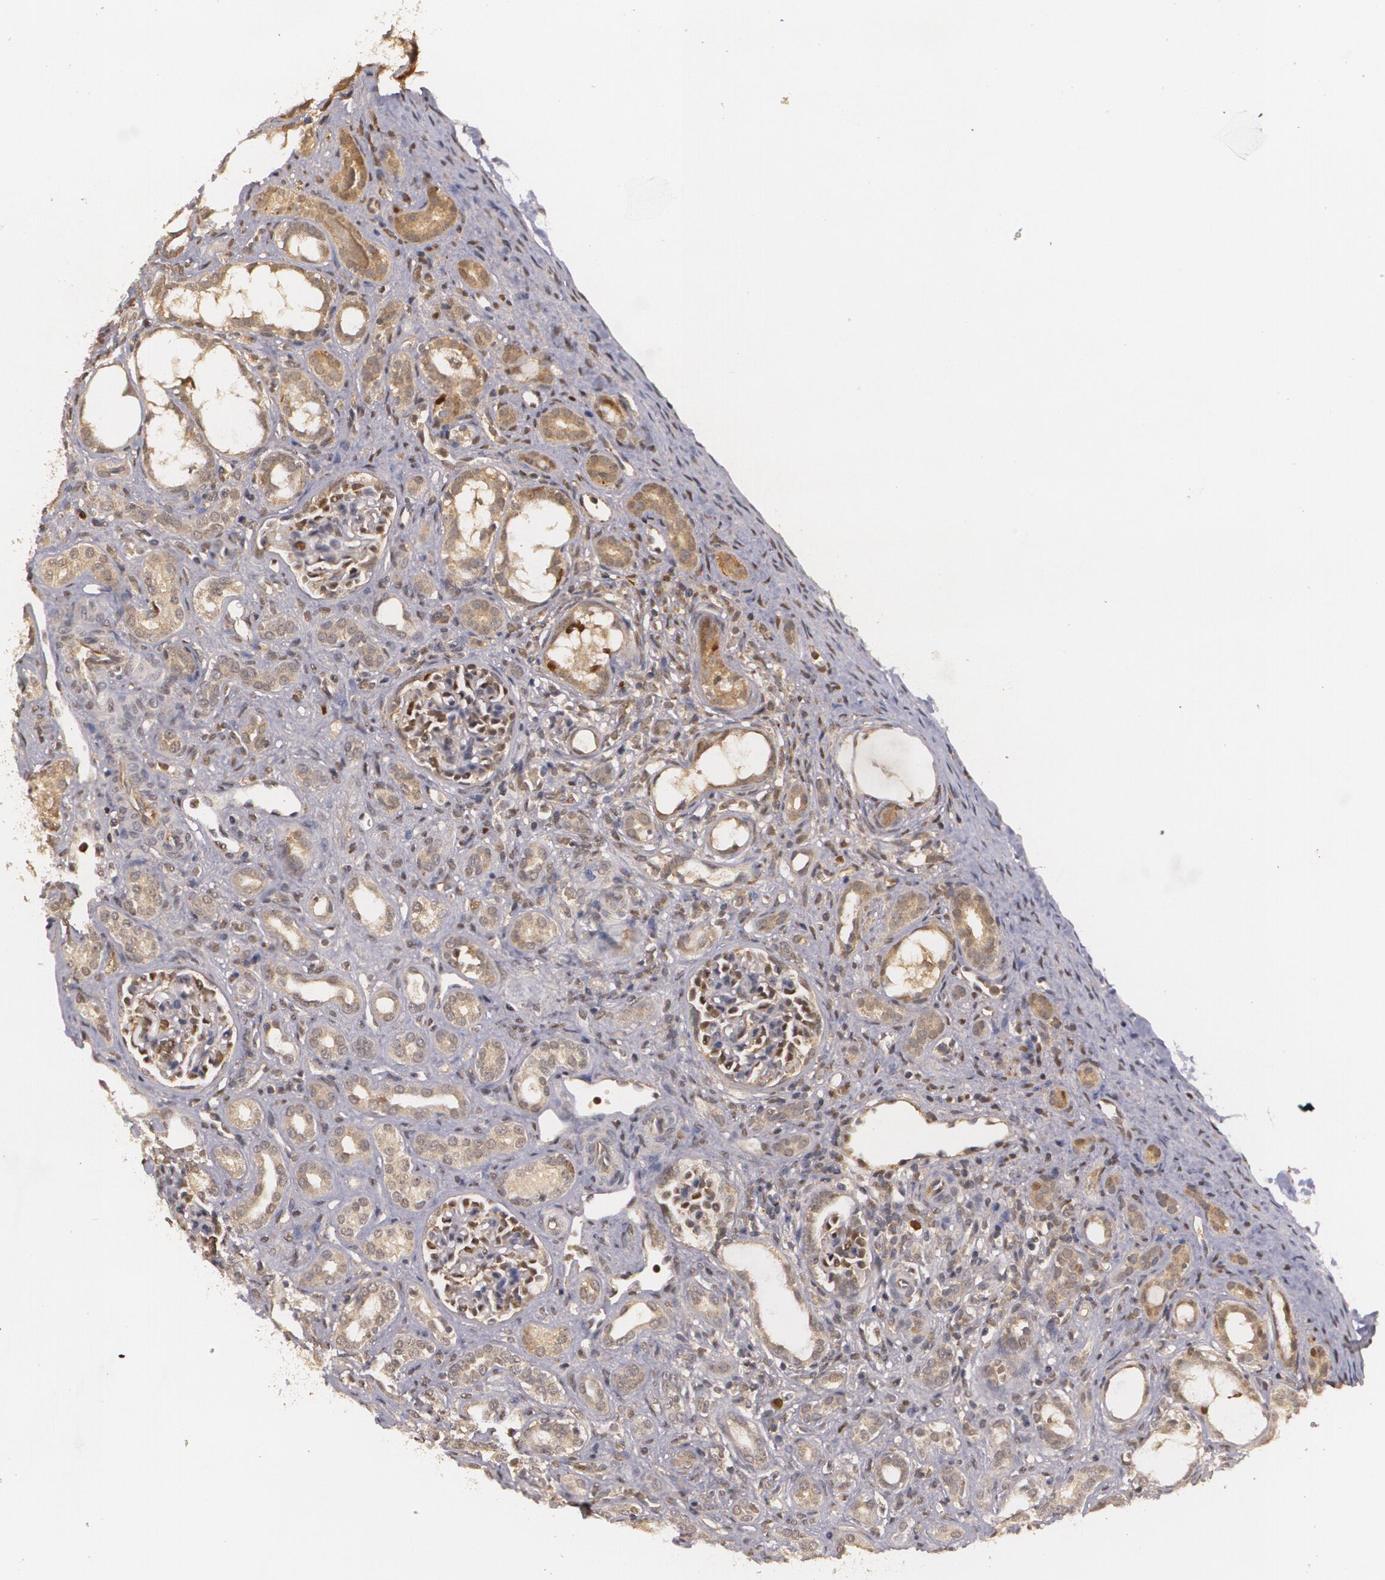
{"staining": {"intensity": "weak", "quantity": "<25%", "location": "cytoplasmic/membranous,nuclear"}, "tissue": "kidney", "cell_type": "Cells in glomeruli", "image_type": "normal", "snomed": [{"axis": "morphology", "description": "Normal tissue, NOS"}, {"axis": "topography", "description": "Kidney"}], "caption": "Cells in glomeruli show no significant staining in unremarkable kidney. Brightfield microscopy of IHC stained with DAB (3,3'-diaminobenzidine) (brown) and hematoxylin (blue), captured at high magnification.", "gene": "BRCA1", "patient": {"sex": "male", "age": 7}}